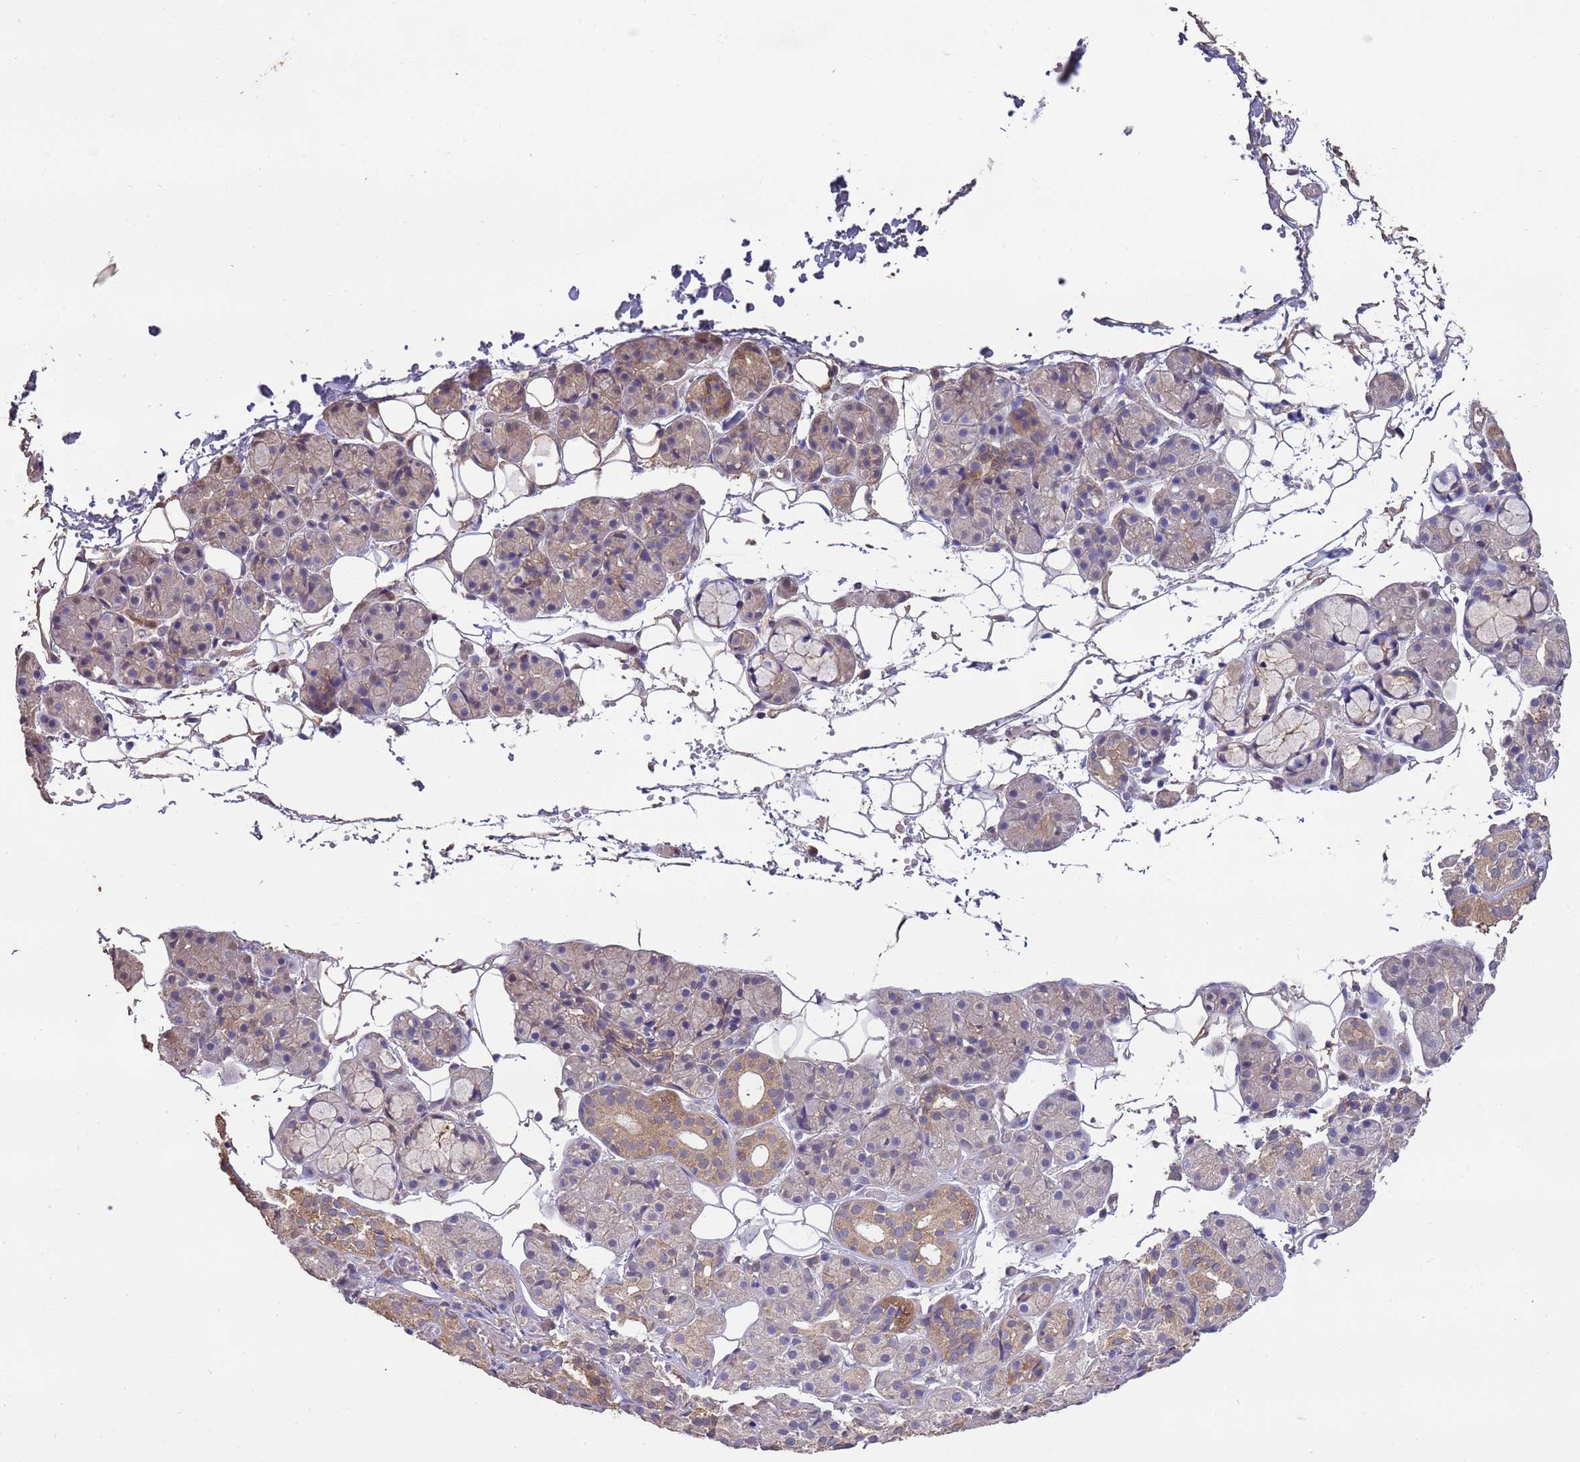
{"staining": {"intensity": "moderate", "quantity": "<25%", "location": "cytoplasmic/membranous"}, "tissue": "salivary gland", "cell_type": "Glandular cells", "image_type": "normal", "snomed": [{"axis": "morphology", "description": "Normal tissue, NOS"}, {"axis": "topography", "description": "Salivary gland"}], "caption": "Moderate cytoplasmic/membranous expression is present in approximately <25% of glandular cells in normal salivary gland.", "gene": "NPHP1", "patient": {"sex": "male", "age": 63}}